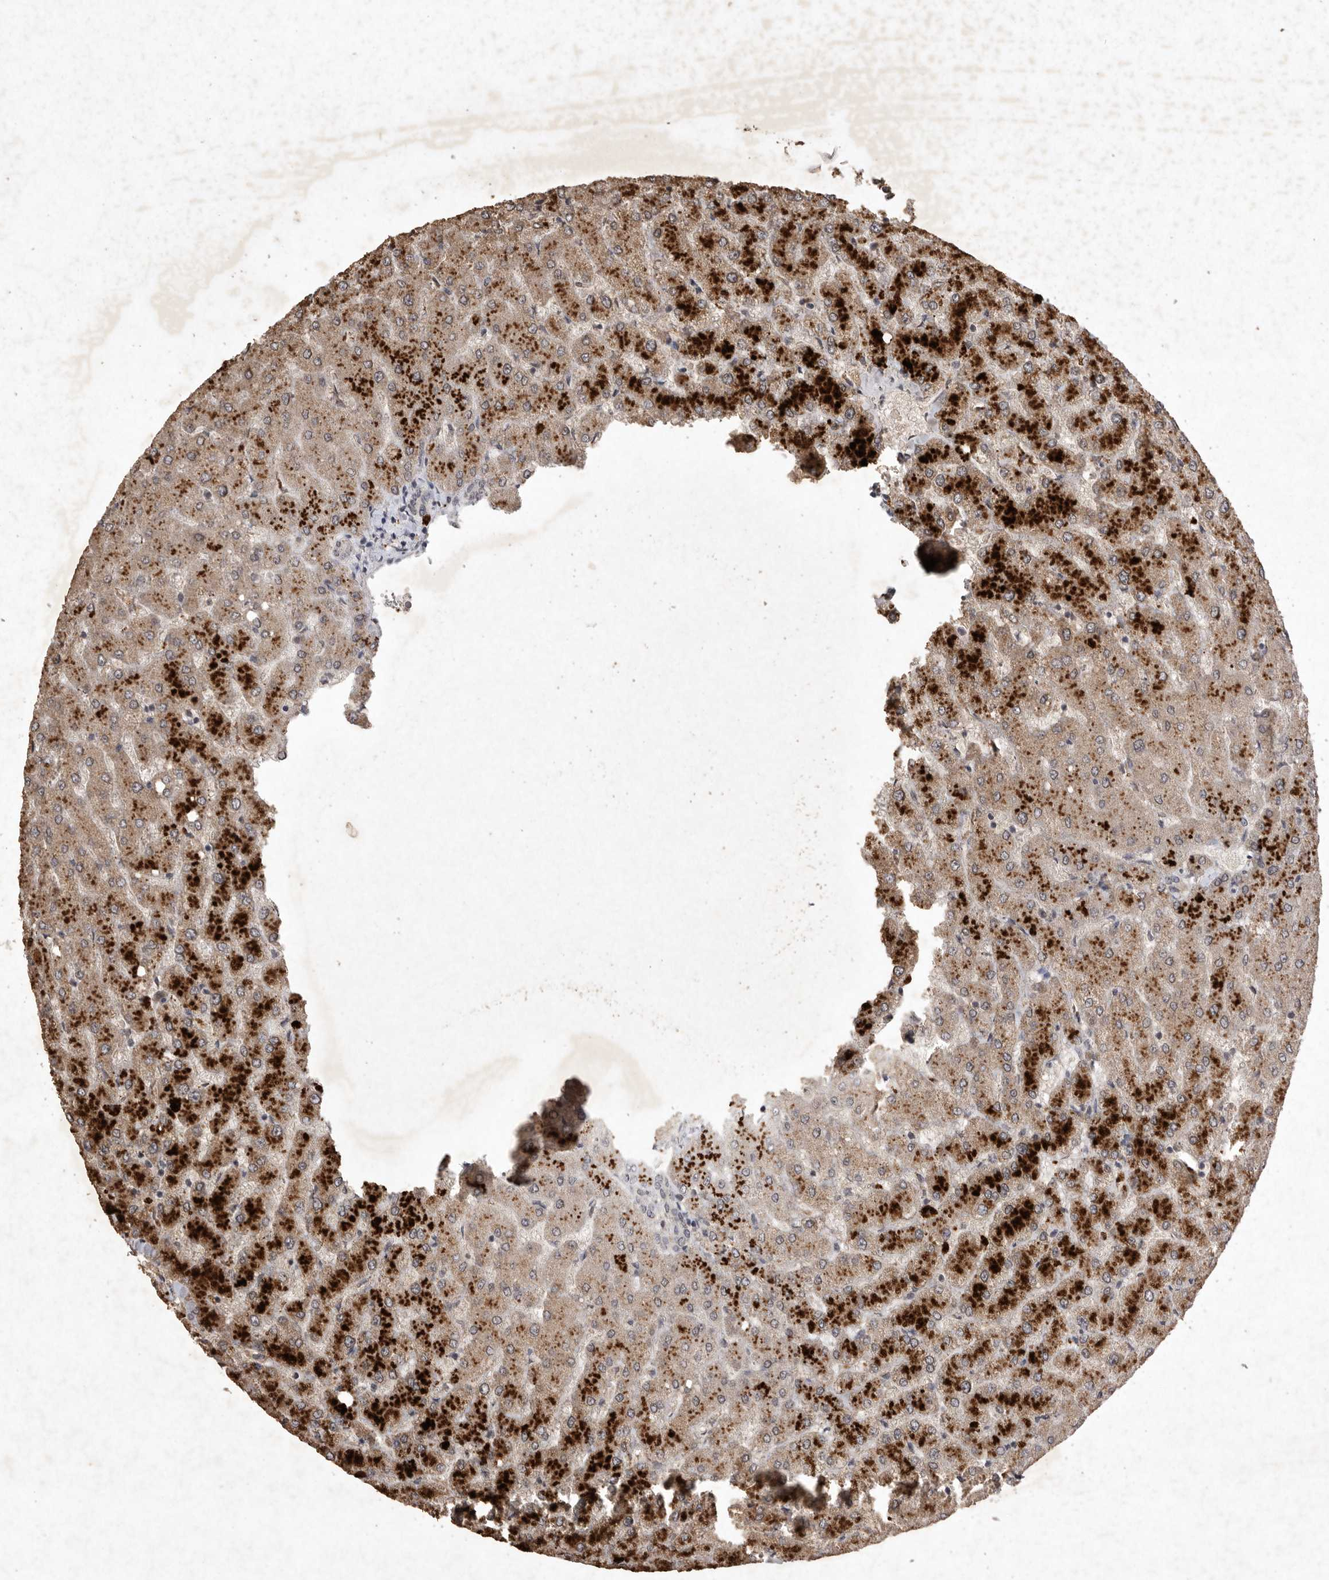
{"staining": {"intensity": "weak", "quantity": "<25%", "location": "nuclear"}, "tissue": "liver", "cell_type": "Cholangiocytes", "image_type": "normal", "snomed": [{"axis": "morphology", "description": "Normal tissue, NOS"}, {"axis": "topography", "description": "Liver"}], "caption": "The immunohistochemistry (IHC) micrograph has no significant staining in cholangiocytes of liver.", "gene": "APLNR", "patient": {"sex": "female", "age": 54}}